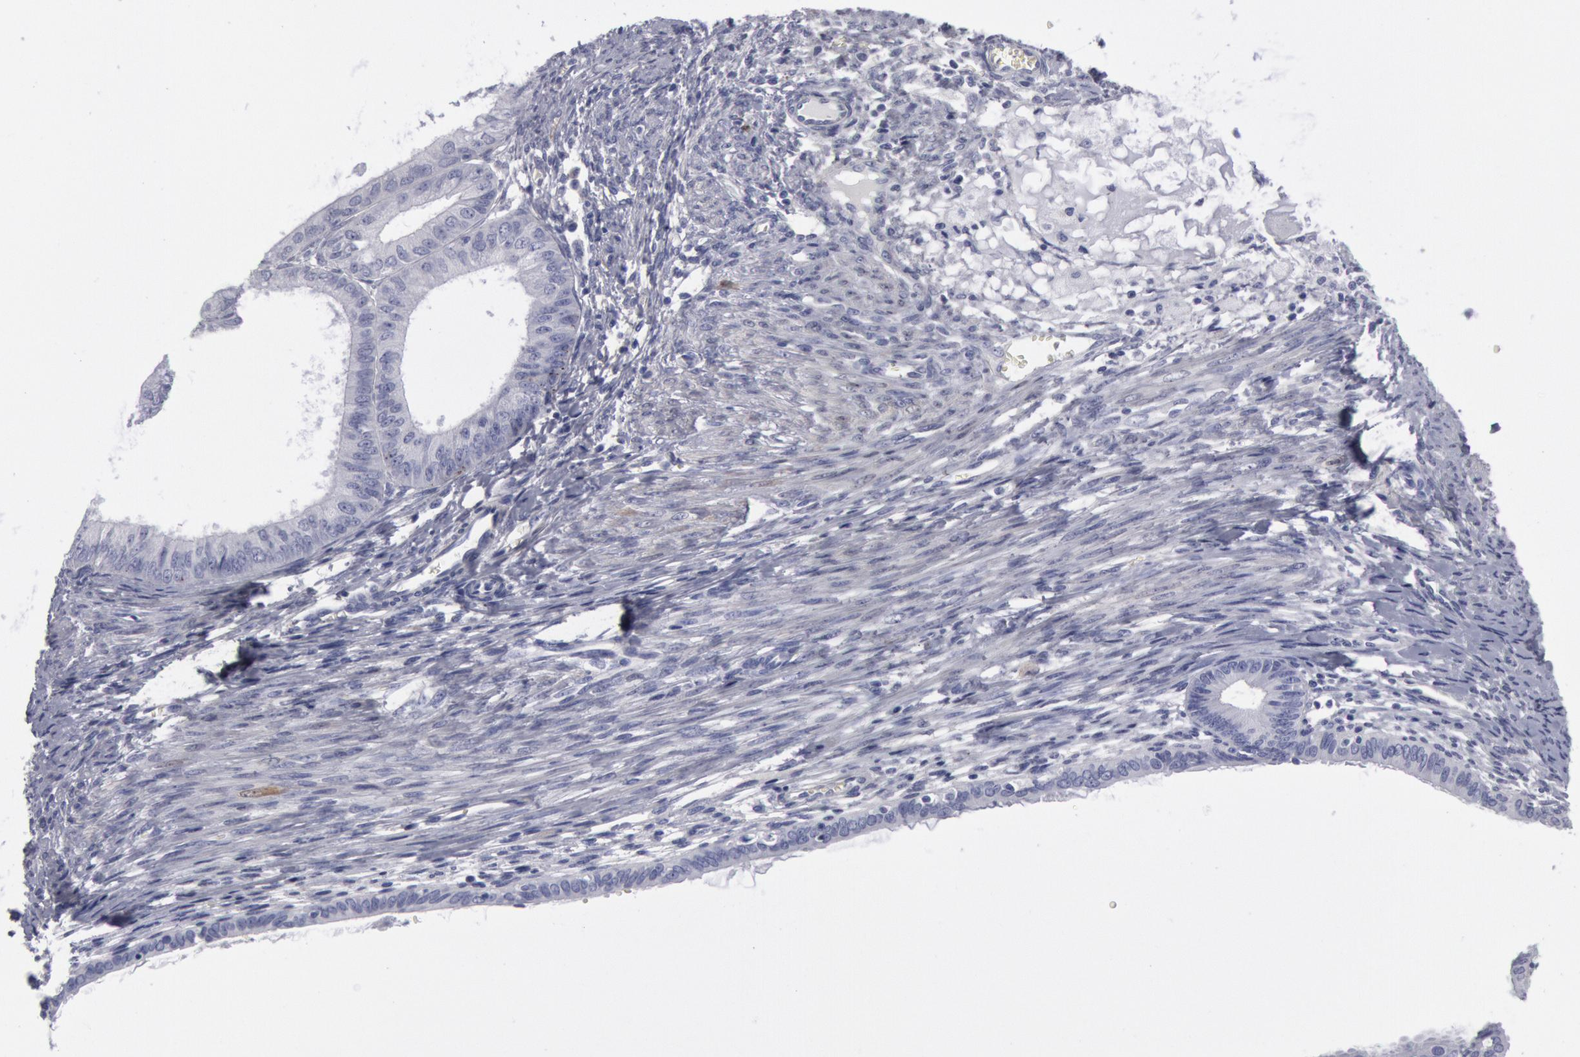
{"staining": {"intensity": "negative", "quantity": "none", "location": "none"}, "tissue": "endometrial cancer", "cell_type": "Tumor cells", "image_type": "cancer", "snomed": [{"axis": "morphology", "description": "Adenocarcinoma, NOS"}, {"axis": "topography", "description": "Endometrium"}], "caption": "Tumor cells are negative for protein expression in human adenocarcinoma (endometrial).", "gene": "FHL1", "patient": {"sex": "female", "age": 76}}